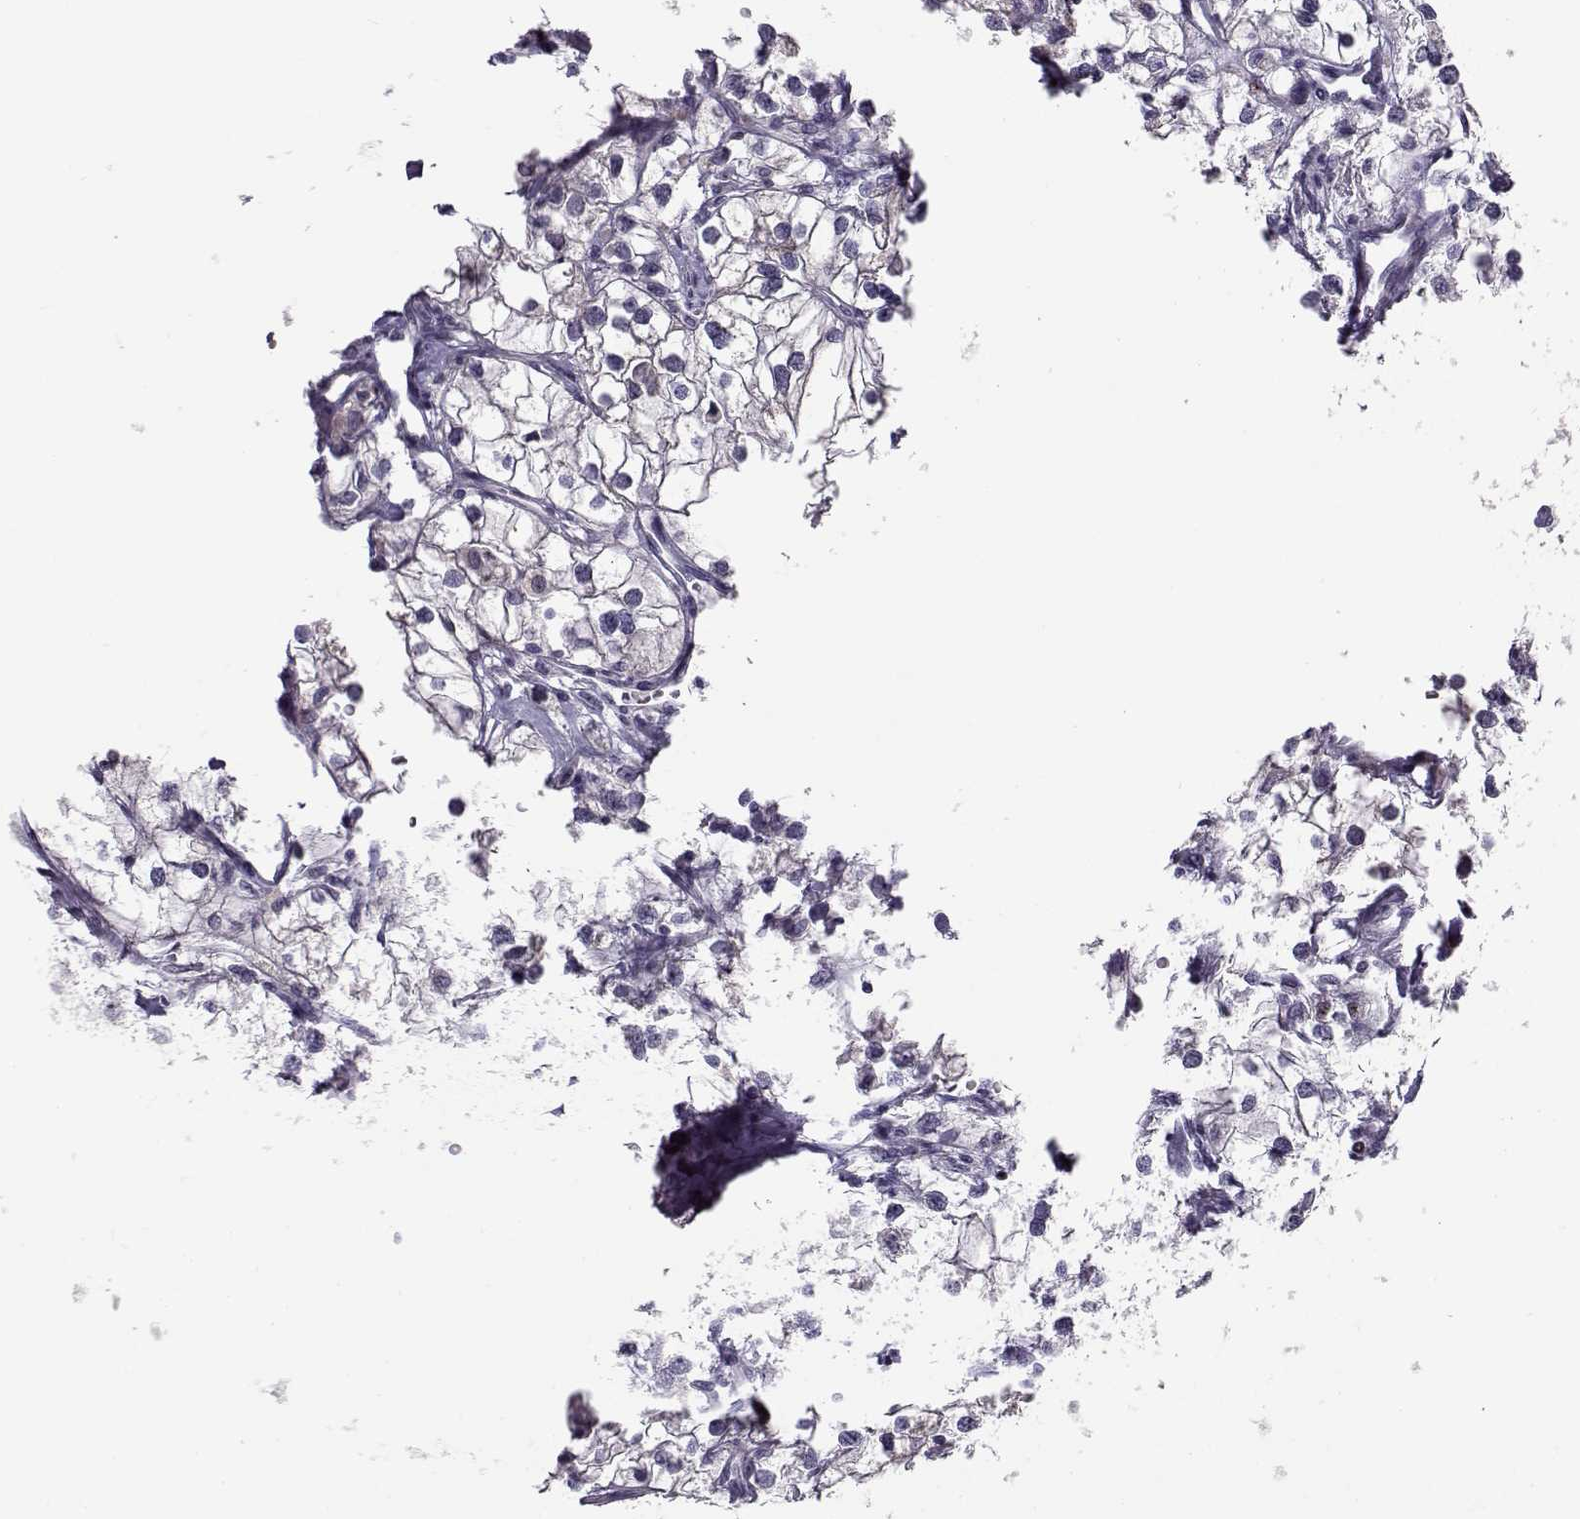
{"staining": {"intensity": "negative", "quantity": "none", "location": "none"}, "tissue": "renal cancer", "cell_type": "Tumor cells", "image_type": "cancer", "snomed": [{"axis": "morphology", "description": "Adenocarcinoma, NOS"}, {"axis": "topography", "description": "Kidney"}], "caption": "The IHC image has no significant expression in tumor cells of adenocarcinoma (renal) tissue.", "gene": "NPW", "patient": {"sex": "male", "age": 59}}